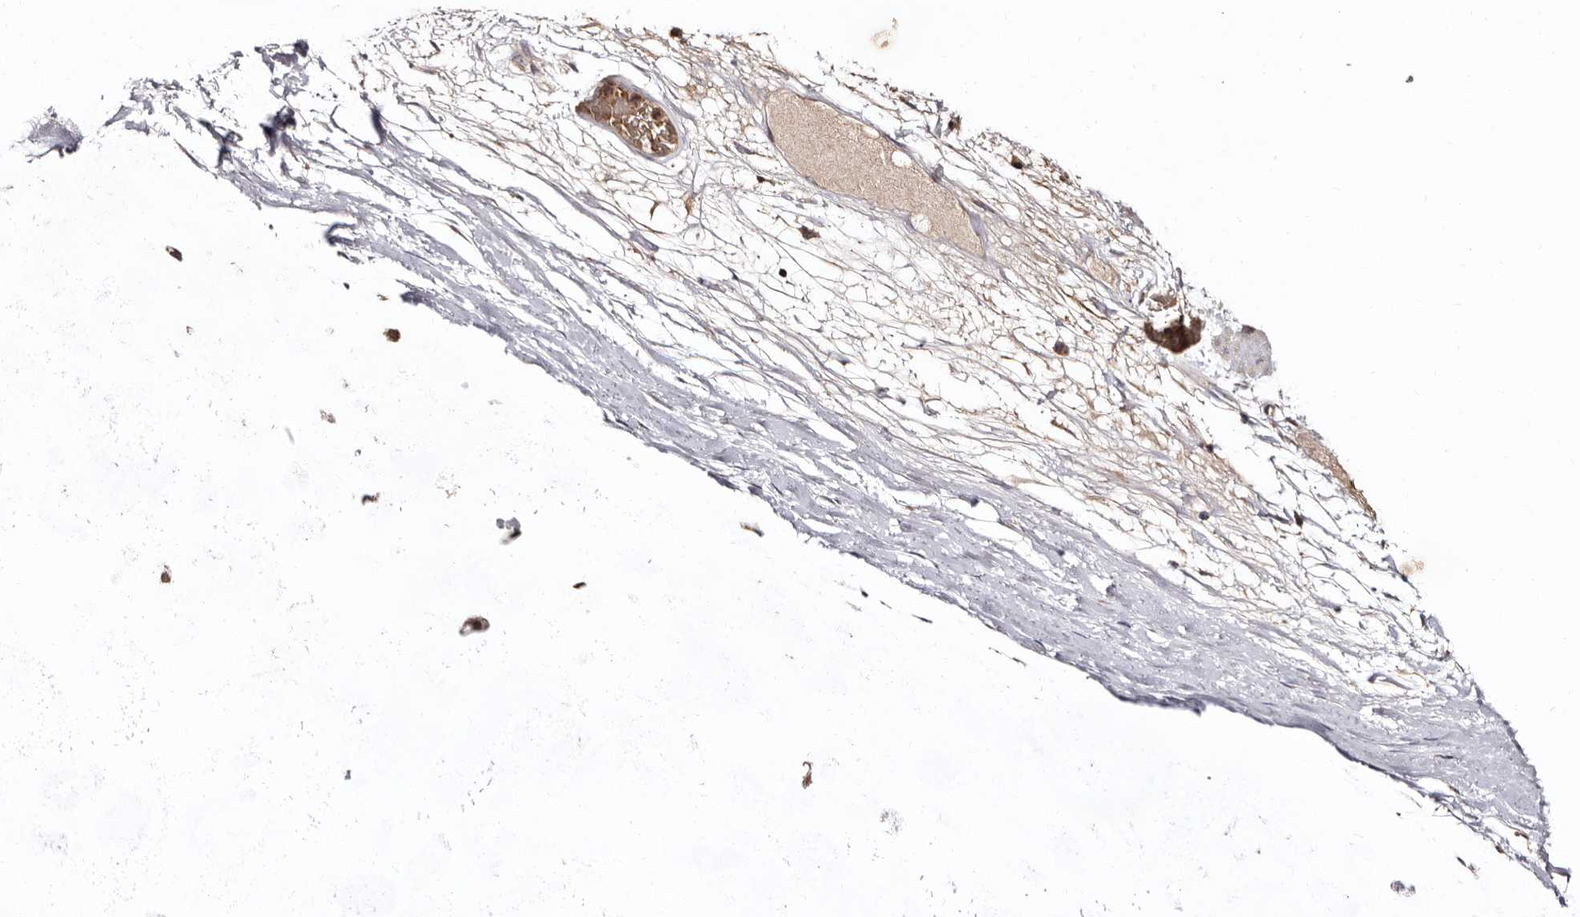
{"staining": {"intensity": "weak", "quantity": "<25%", "location": "cytoplasmic/membranous"}, "tissue": "adipose tissue", "cell_type": "Adipocytes", "image_type": "normal", "snomed": [{"axis": "morphology", "description": "Normal tissue, NOS"}, {"axis": "topography", "description": "Bronchus"}], "caption": "The IHC image has no significant staining in adipocytes of adipose tissue. Brightfield microscopy of immunohistochemistry (IHC) stained with DAB (3,3'-diaminobenzidine) (brown) and hematoxylin (blue), captured at high magnification.", "gene": "BAX", "patient": {"sex": "male", "age": 66}}